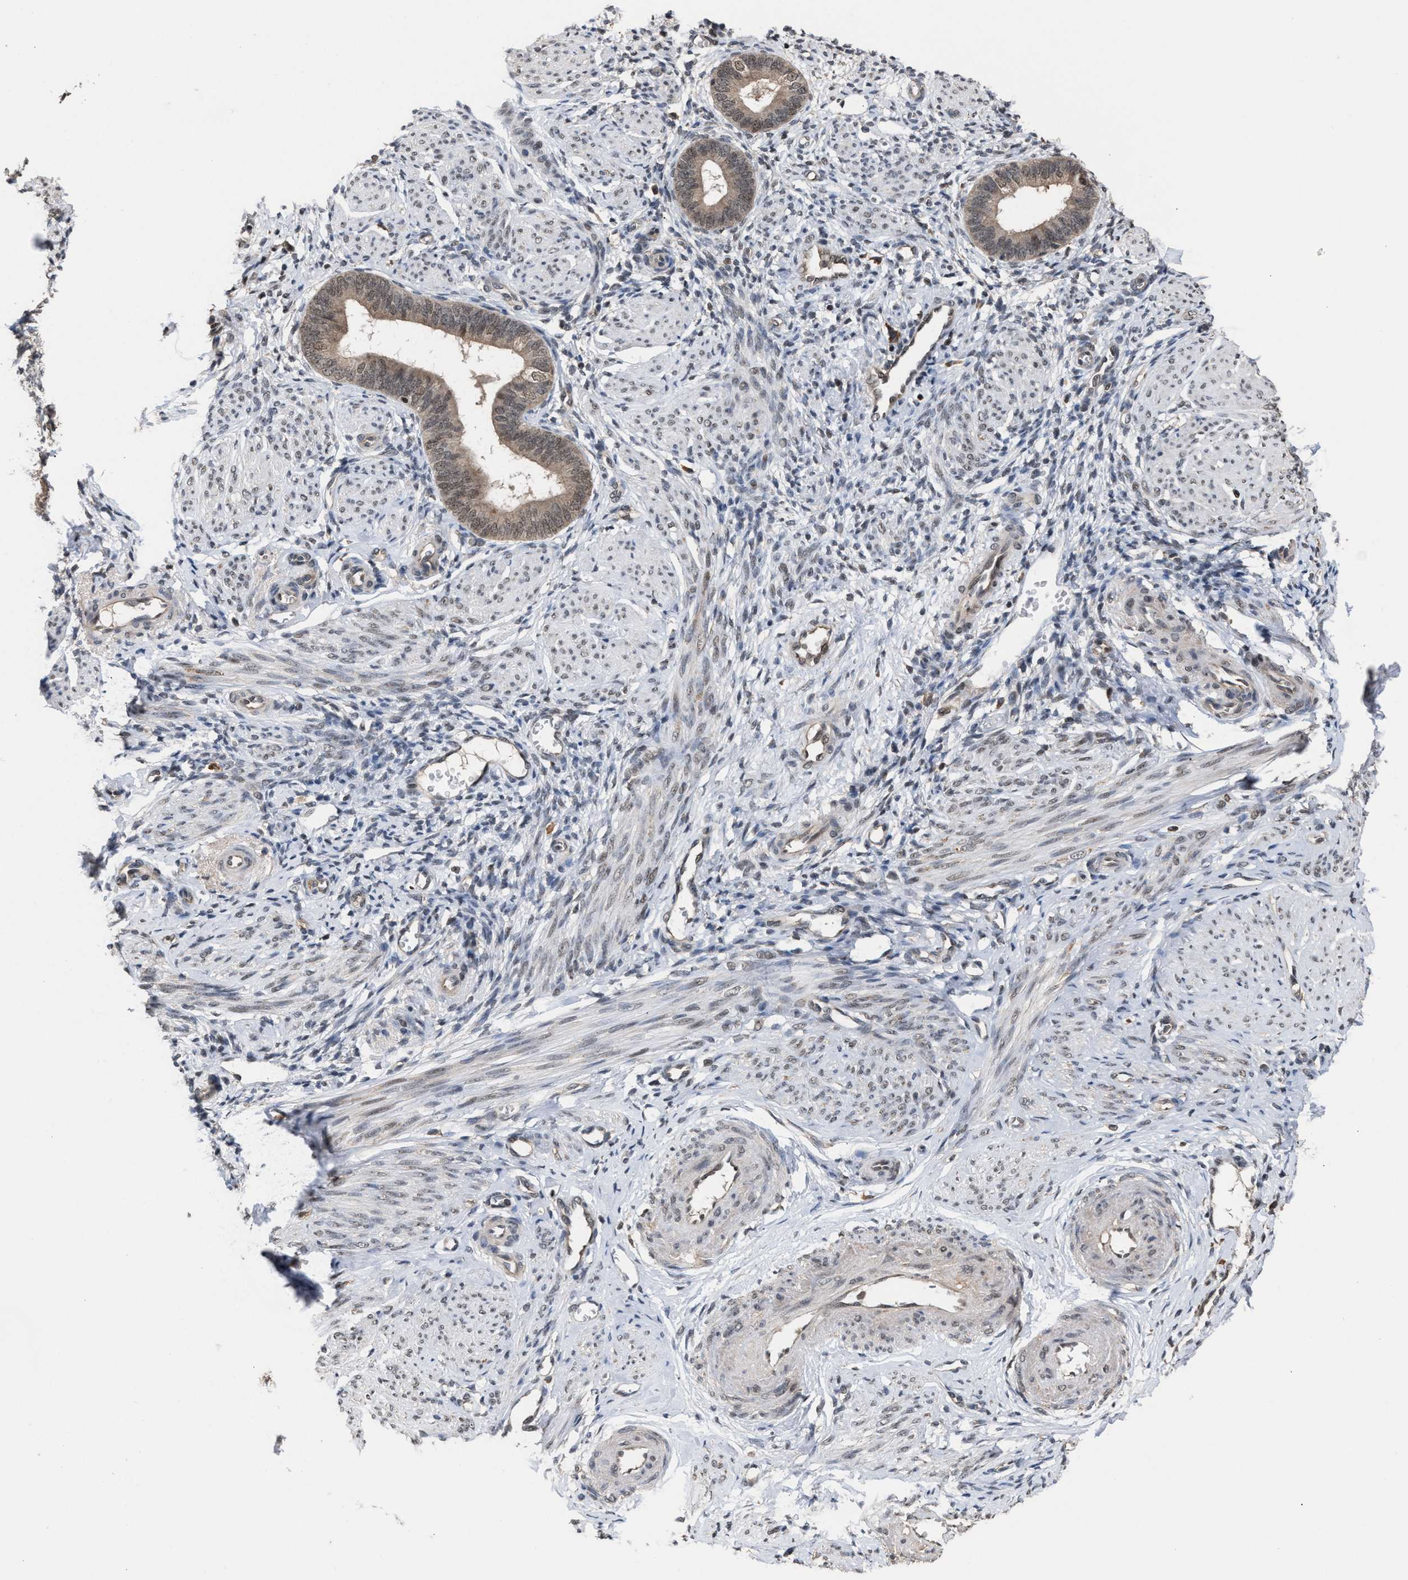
{"staining": {"intensity": "weak", "quantity": "<25%", "location": "nuclear"}, "tissue": "endometrium", "cell_type": "Cells in endometrial stroma", "image_type": "normal", "snomed": [{"axis": "morphology", "description": "Normal tissue, NOS"}, {"axis": "topography", "description": "Endometrium"}], "caption": "Cells in endometrial stroma are negative for brown protein staining in normal endometrium. (Brightfield microscopy of DAB (3,3'-diaminobenzidine) immunohistochemistry (IHC) at high magnification).", "gene": "C9orf78", "patient": {"sex": "female", "age": 46}}